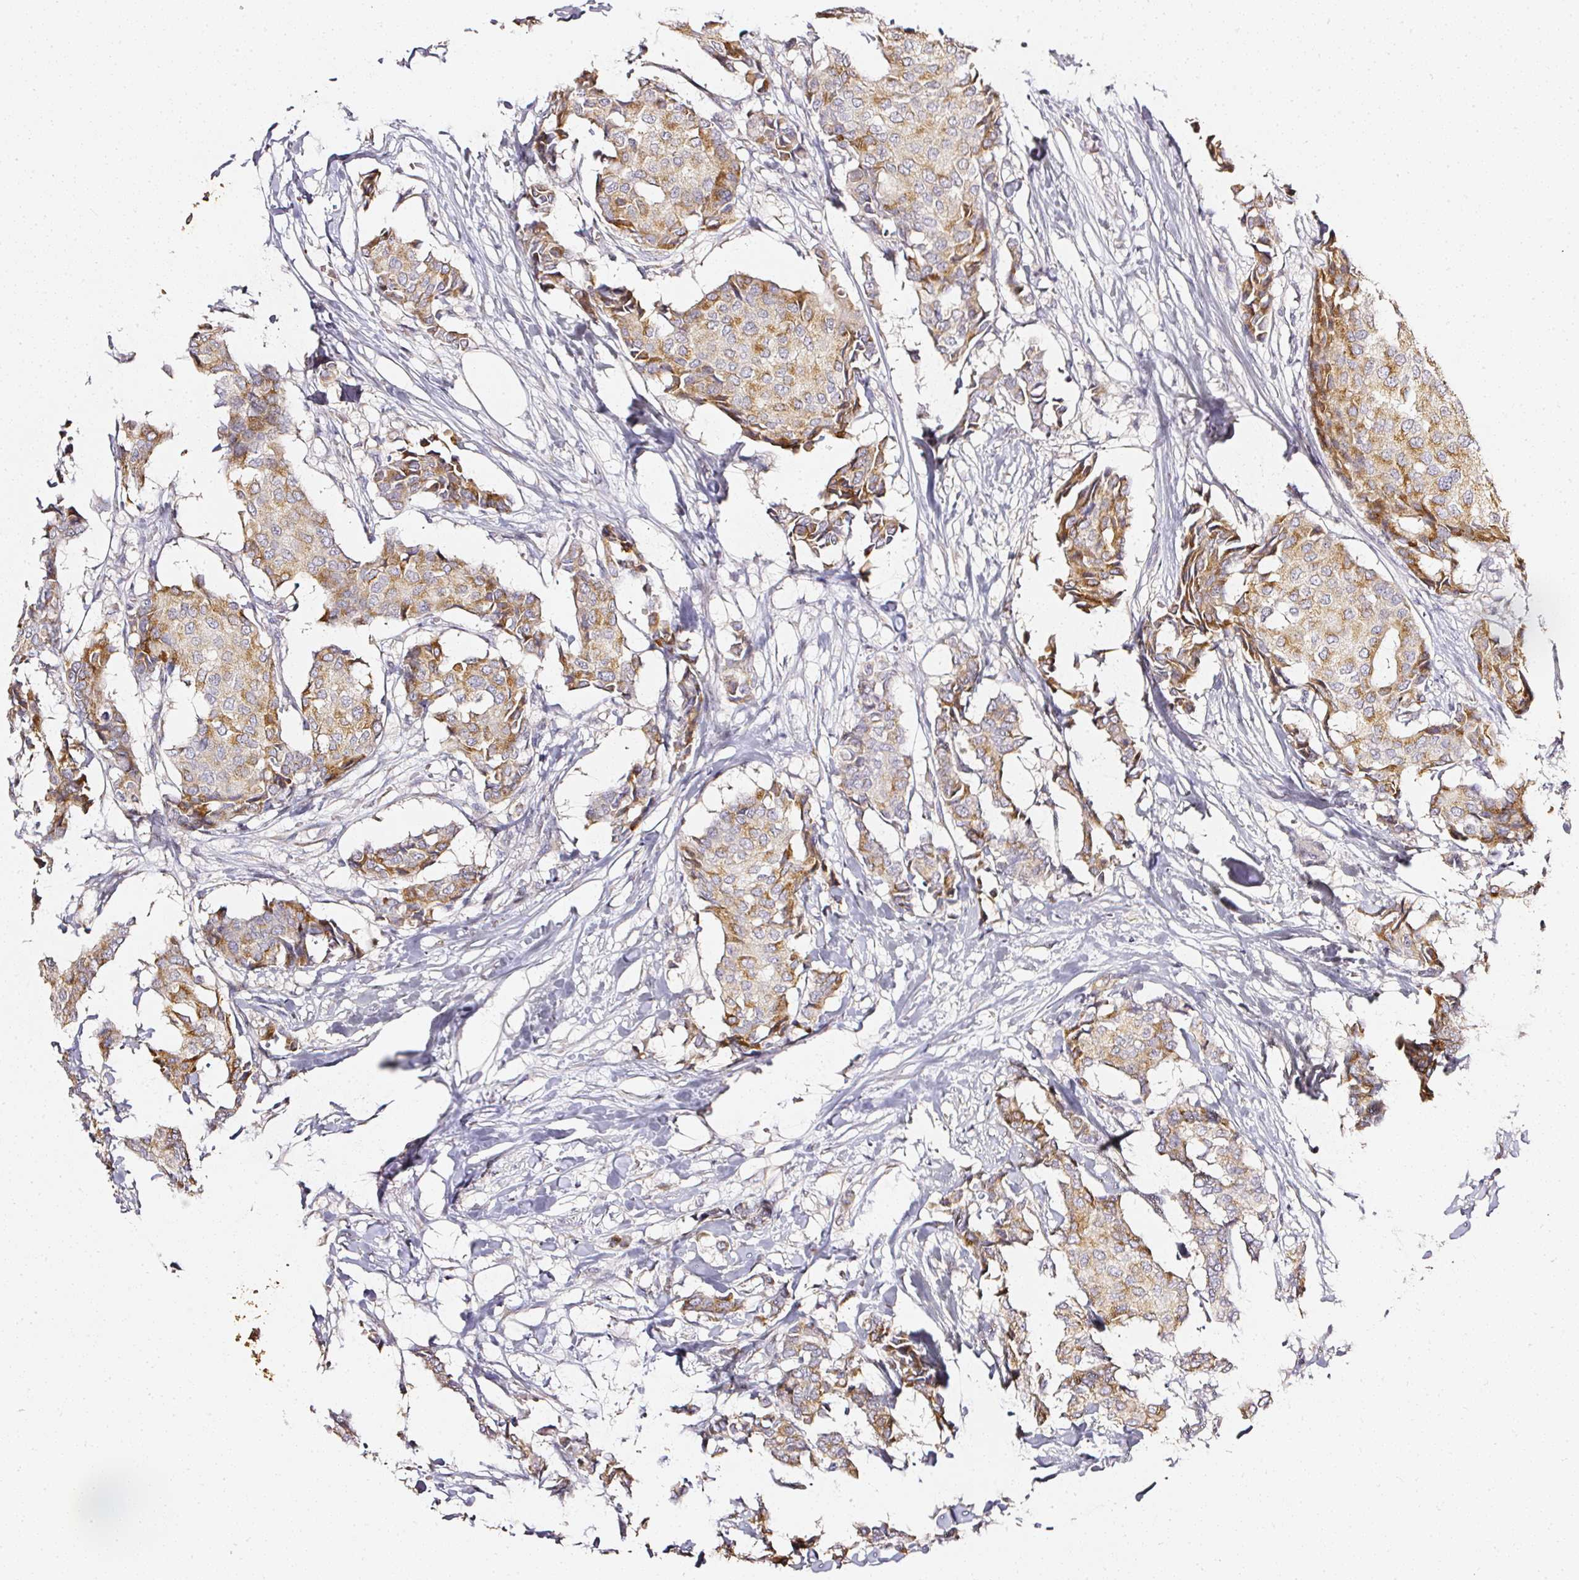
{"staining": {"intensity": "moderate", "quantity": ">75%", "location": "cytoplasmic/membranous"}, "tissue": "breast cancer", "cell_type": "Tumor cells", "image_type": "cancer", "snomed": [{"axis": "morphology", "description": "Duct carcinoma"}, {"axis": "topography", "description": "Breast"}], "caption": "Immunohistochemistry (IHC) micrograph of neoplastic tissue: human breast cancer (intraductal carcinoma) stained using immunohistochemistry exhibits medium levels of moderate protein expression localized specifically in the cytoplasmic/membranous of tumor cells, appearing as a cytoplasmic/membranous brown color.", "gene": "NTRK1", "patient": {"sex": "female", "age": 75}}